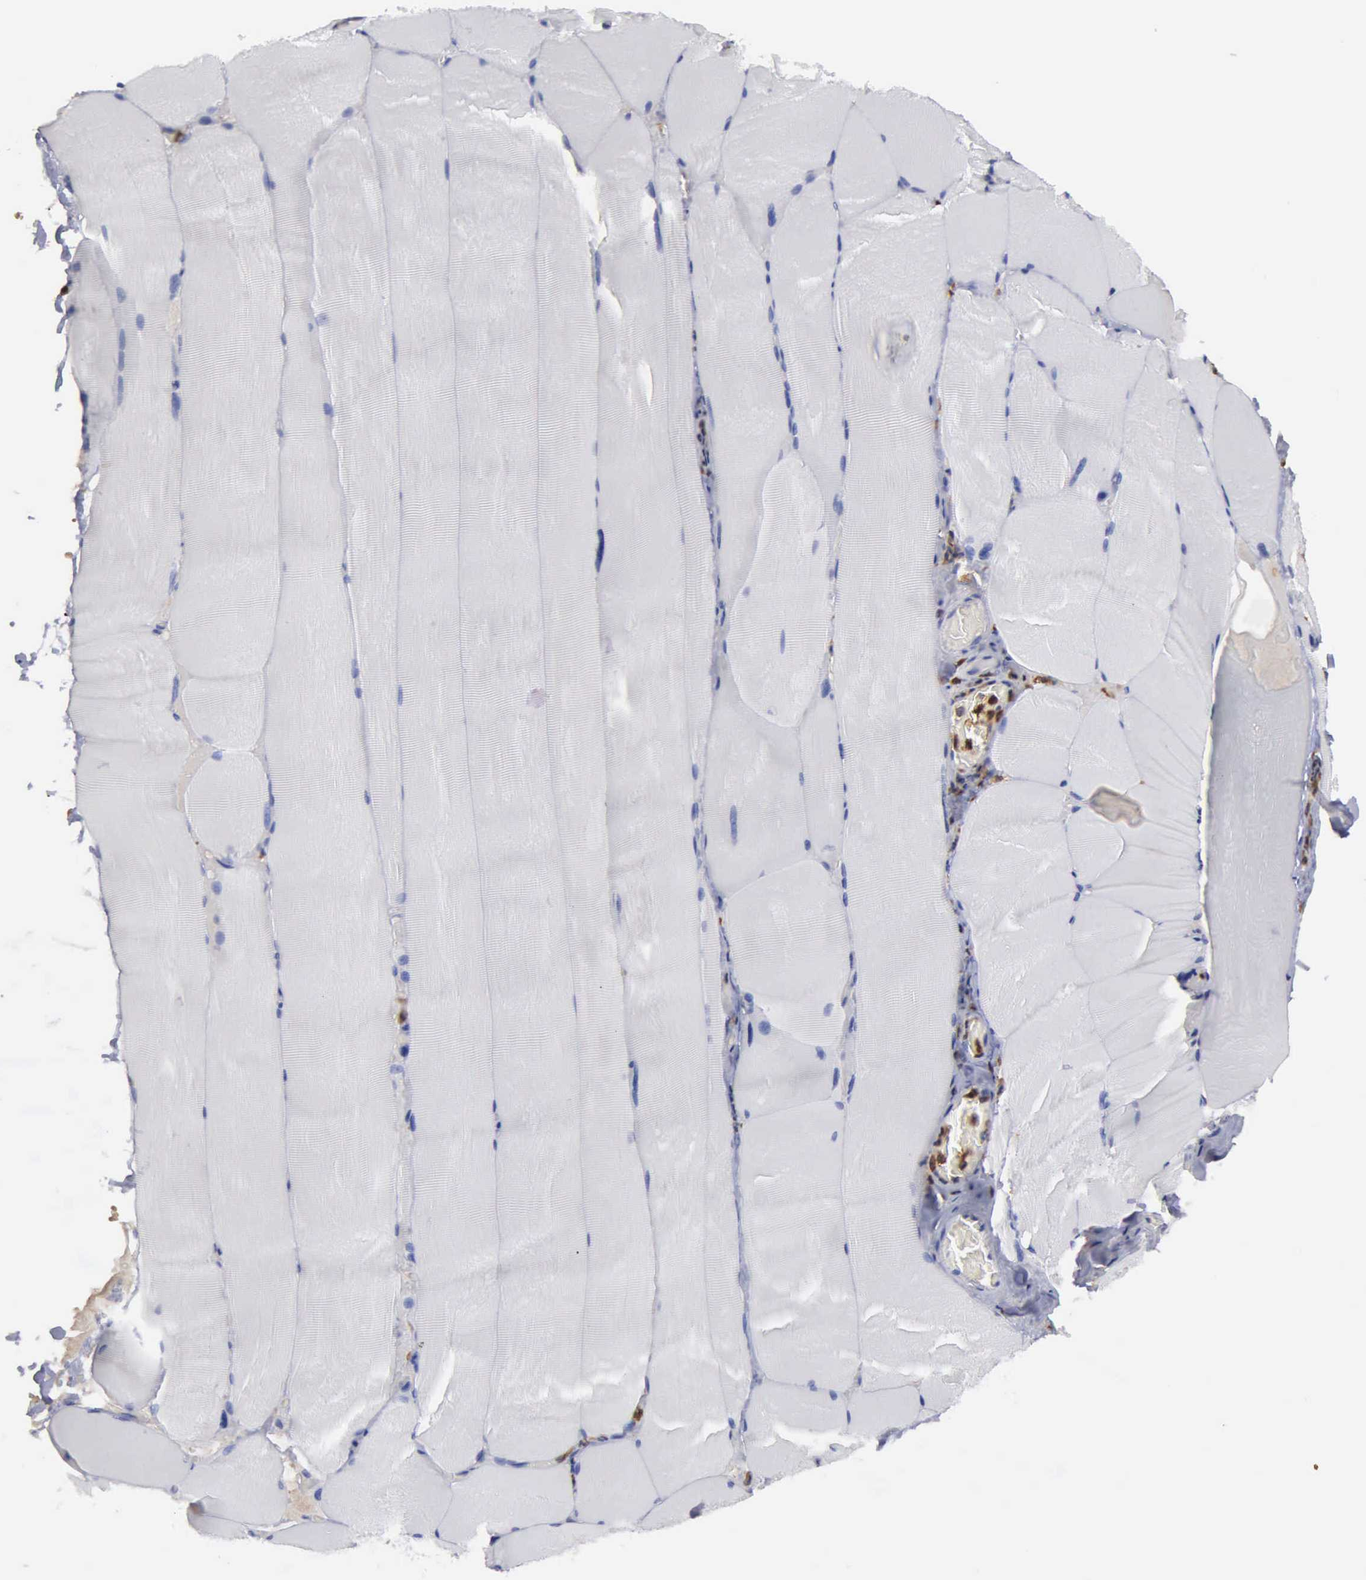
{"staining": {"intensity": "negative", "quantity": "none", "location": "none"}, "tissue": "skeletal muscle", "cell_type": "Myocytes", "image_type": "normal", "snomed": [{"axis": "morphology", "description": "Normal tissue, NOS"}, {"axis": "topography", "description": "Skeletal muscle"}], "caption": "High magnification brightfield microscopy of benign skeletal muscle stained with DAB (brown) and counterstained with hematoxylin (blue): myocytes show no significant staining.", "gene": "G6PD", "patient": {"sex": "male", "age": 71}}